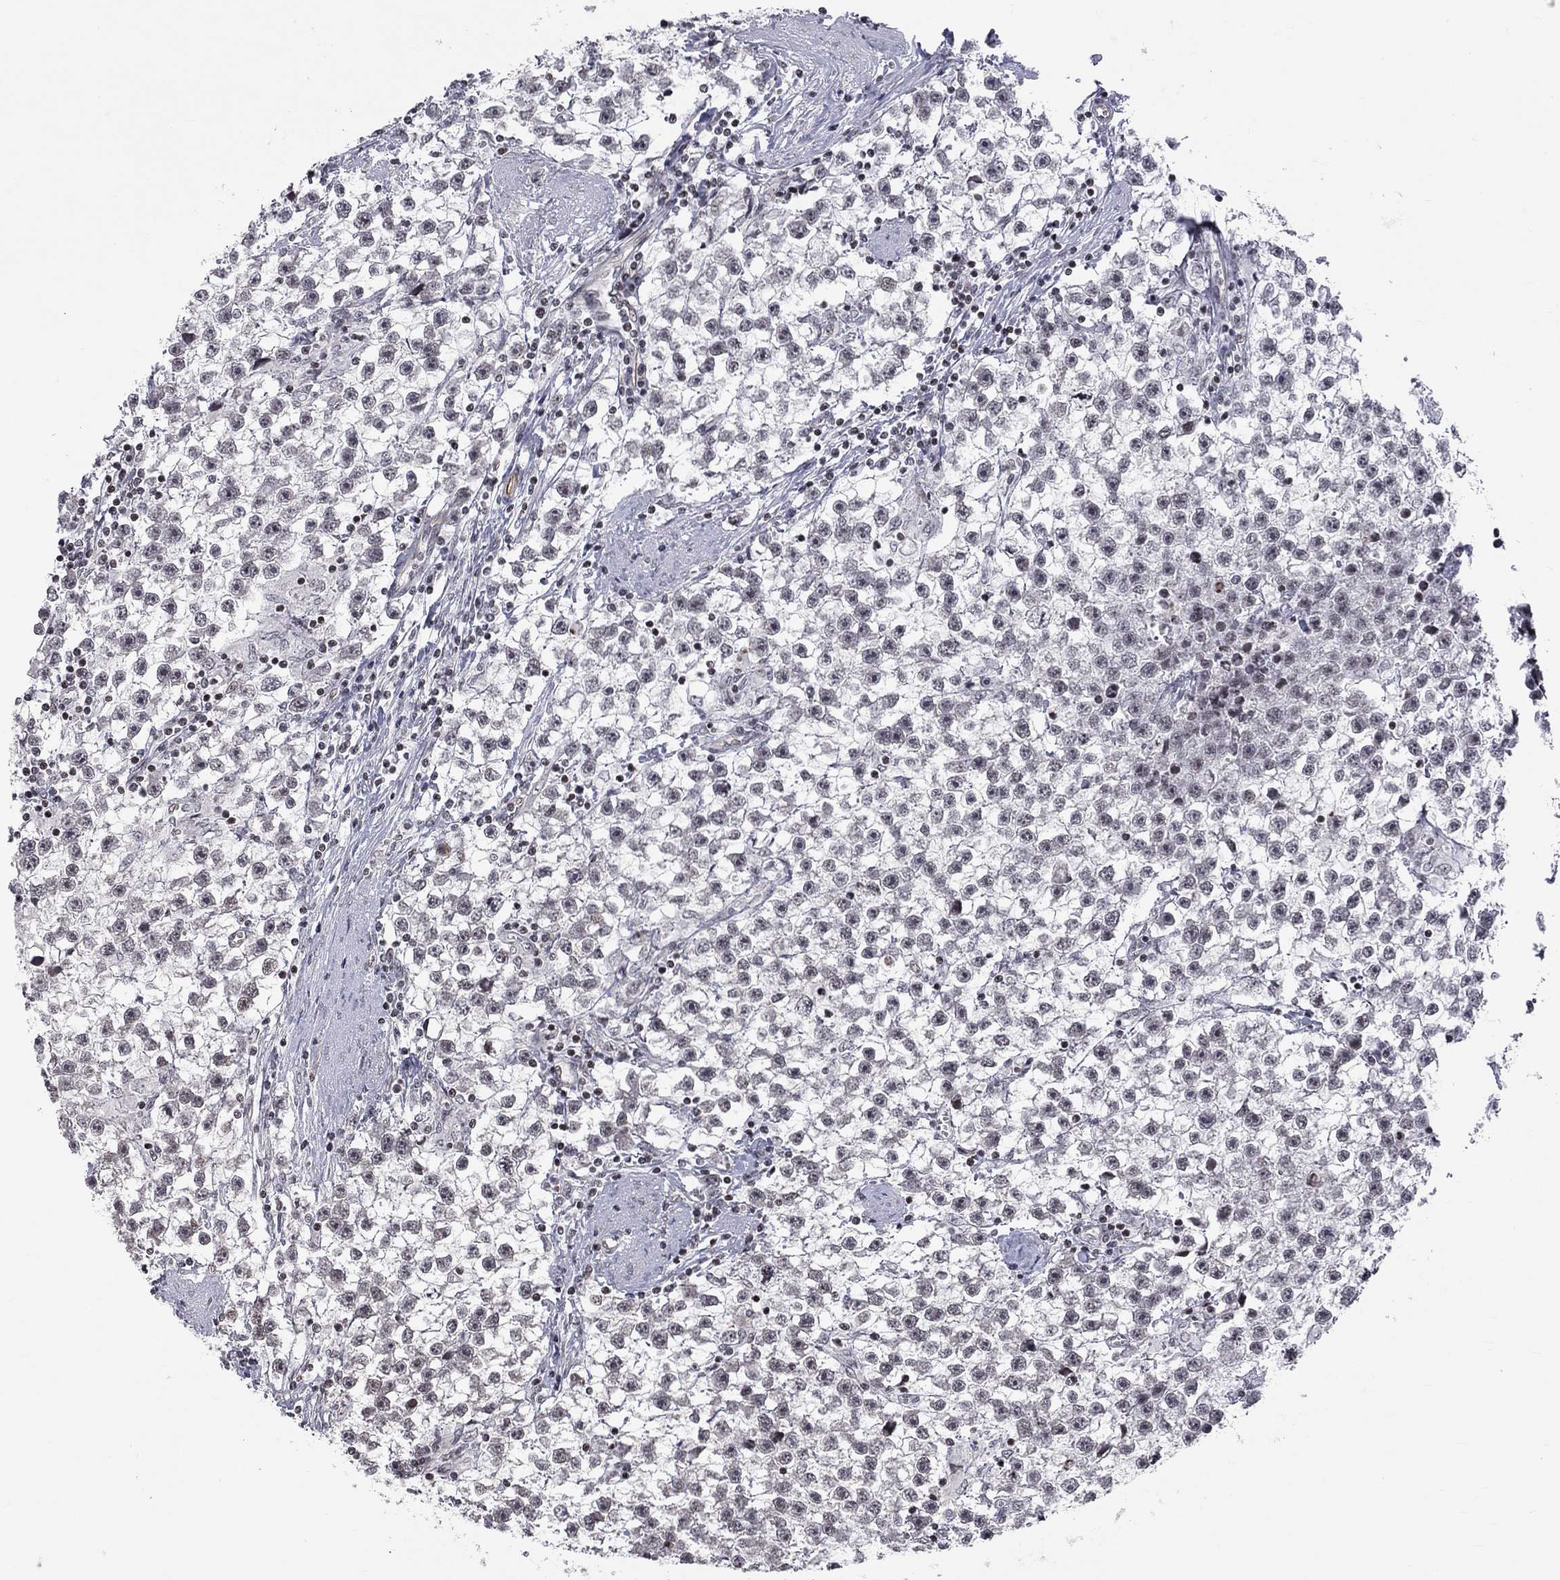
{"staining": {"intensity": "negative", "quantity": "none", "location": "none"}, "tissue": "testis cancer", "cell_type": "Tumor cells", "image_type": "cancer", "snomed": [{"axis": "morphology", "description": "Seminoma, NOS"}, {"axis": "topography", "description": "Testis"}], "caption": "Tumor cells show no significant expression in seminoma (testis).", "gene": "MTNR1B", "patient": {"sex": "male", "age": 59}}